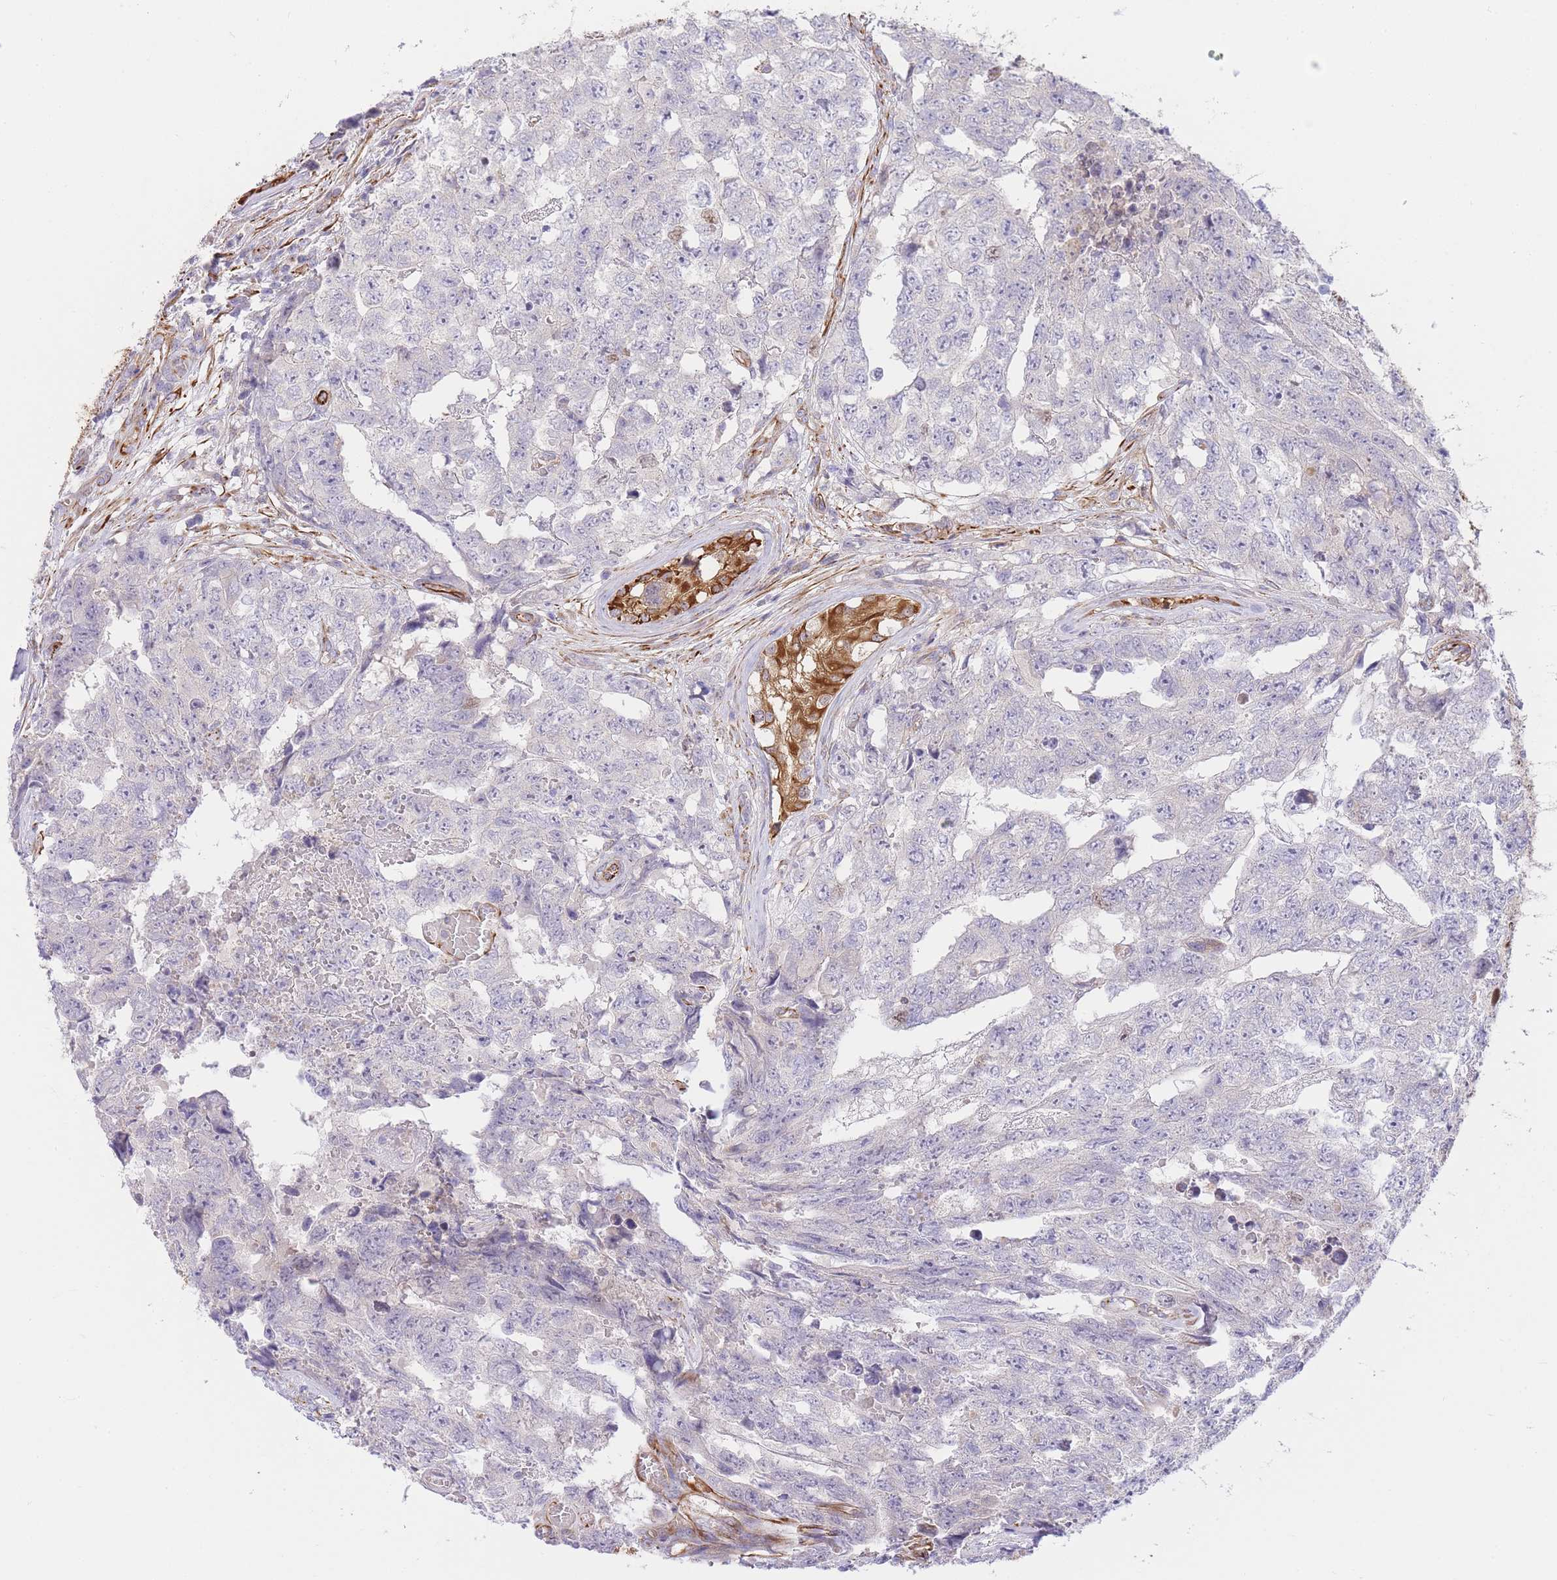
{"staining": {"intensity": "negative", "quantity": "none", "location": "none"}, "tissue": "testis cancer", "cell_type": "Tumor cells", "image_type": "cancer", "snomed": [{"axis": "morphology", "description": "Carcinoma, Embryonal, NOS"}, {"axis": "topography", "description": "Testis"}], "caption": "DAB immunohistochemical staining of human embryonal carcinoma (testis) displays no significant positivity in tumor cells.", "gene": "ECPAS", "patient": {"sex": "male", "age": 25}}